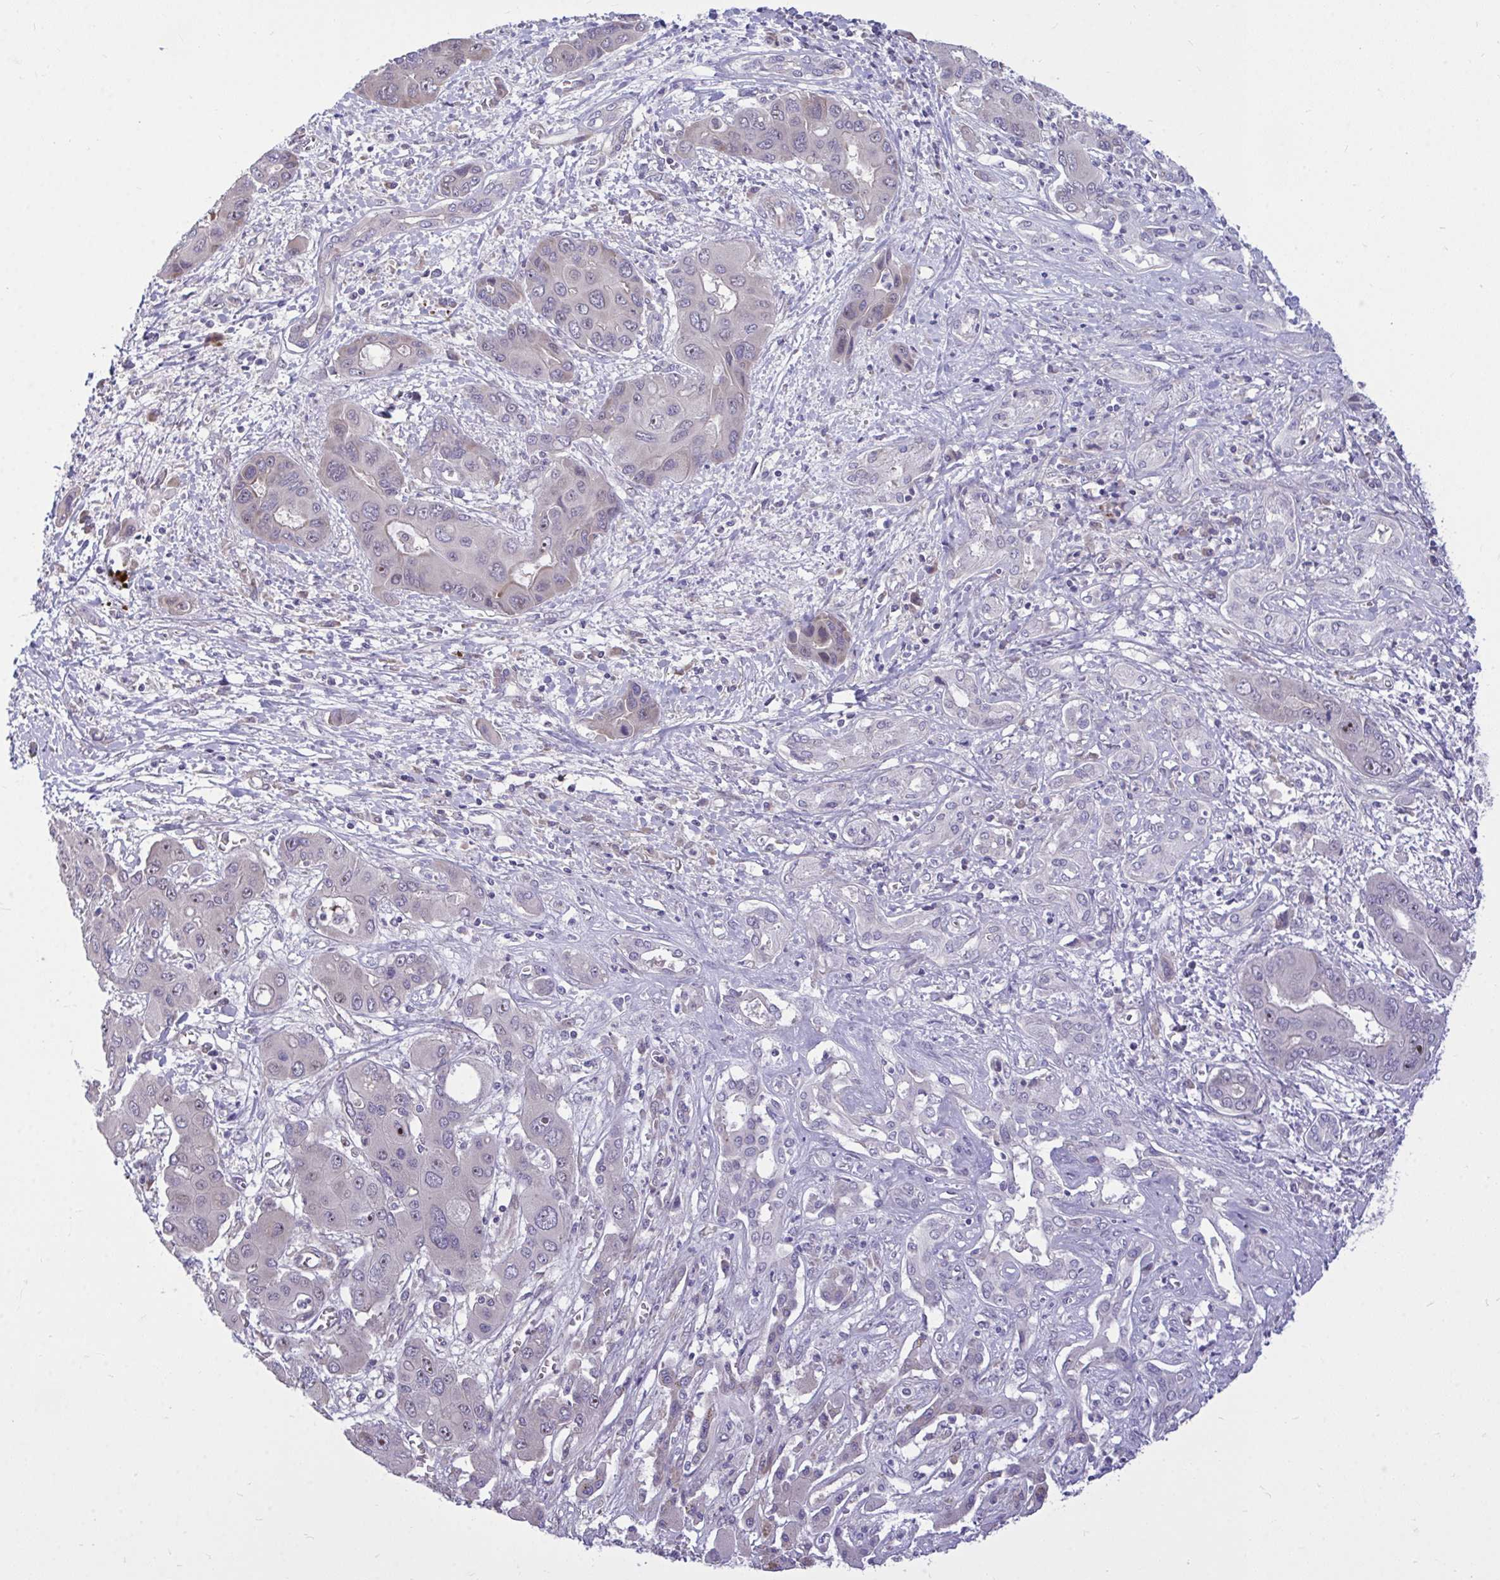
{"staining": {"intensity": "negative", "quantity": "none", "location": "none"}, "tissue": "liver cancer", "cell_type": "Tumor cells", "image_type": "cancer", "snomed": [{"axis": "morphology", "description": "Cholangiocarcinoma"}, {"axis": "topography", "description": "Liver"}], "caption": "Protein analysis of cholangiocarcinoma (liver) demonstrates no significant expression in tumor cells.", "gene": "HMBOX1", "patient": {"sex": "male", "age": 67}}